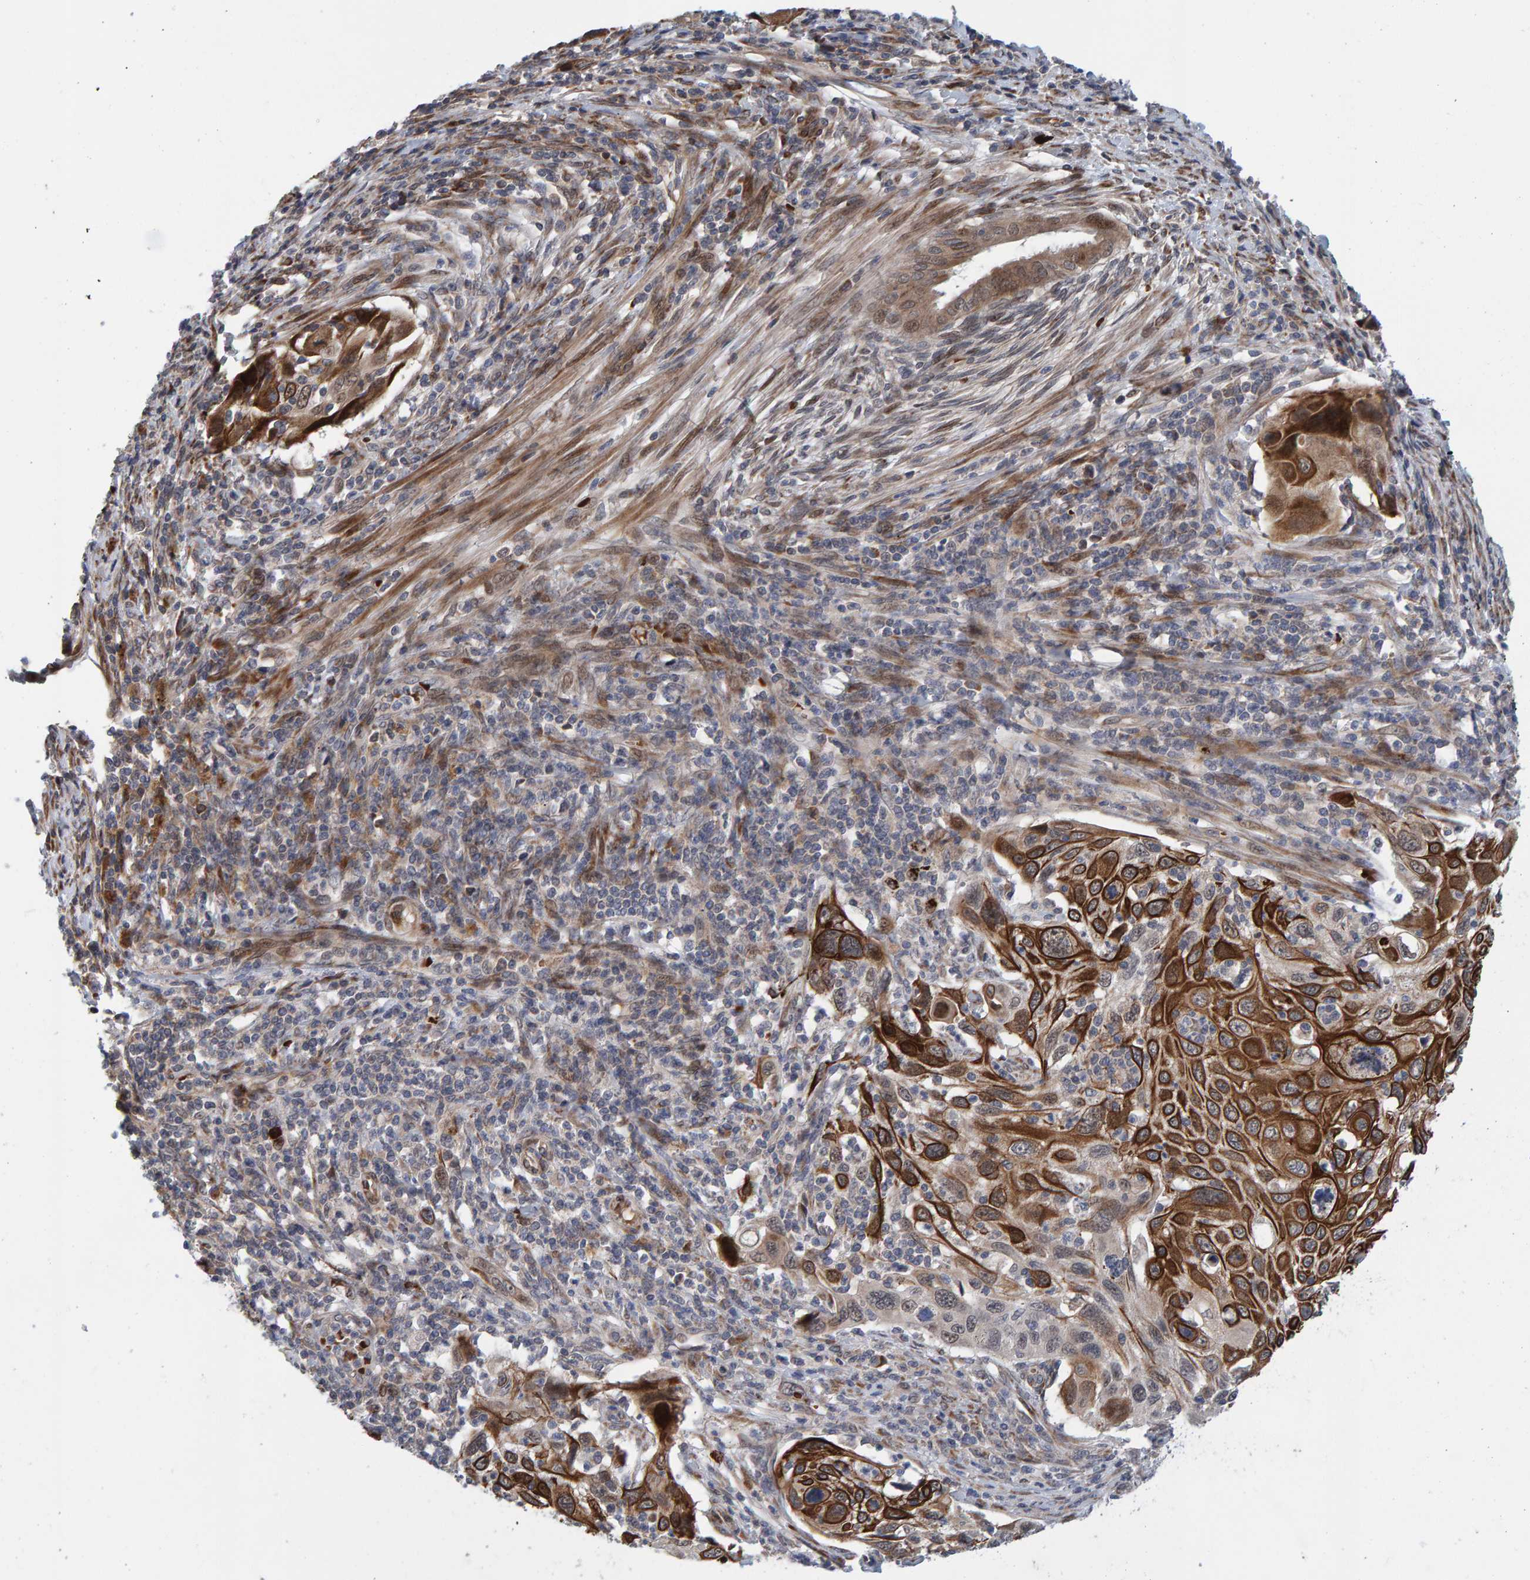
{"staining": {"intensity": "strong", "quantity": ">75%", "location": "cytoplasmic/membranous"}, "tissue": "cervical cancer", "cell_type": "Tumor cells", "image_type": "cancer", "snomed": [{"axis": "morphology", "description": "Squamous cell carcinoma, NOS"}, {"axis": "topography", "description": "Cervix"}], "caption": "Squamous cell carcinoma (cervical) stained with a brown dye exhibits strong cytoplasmic/membranous positive staining in about >75% of tumor cells.", "gene": "MFSD6L", "patient": {"sex": "female", "age": 70}}